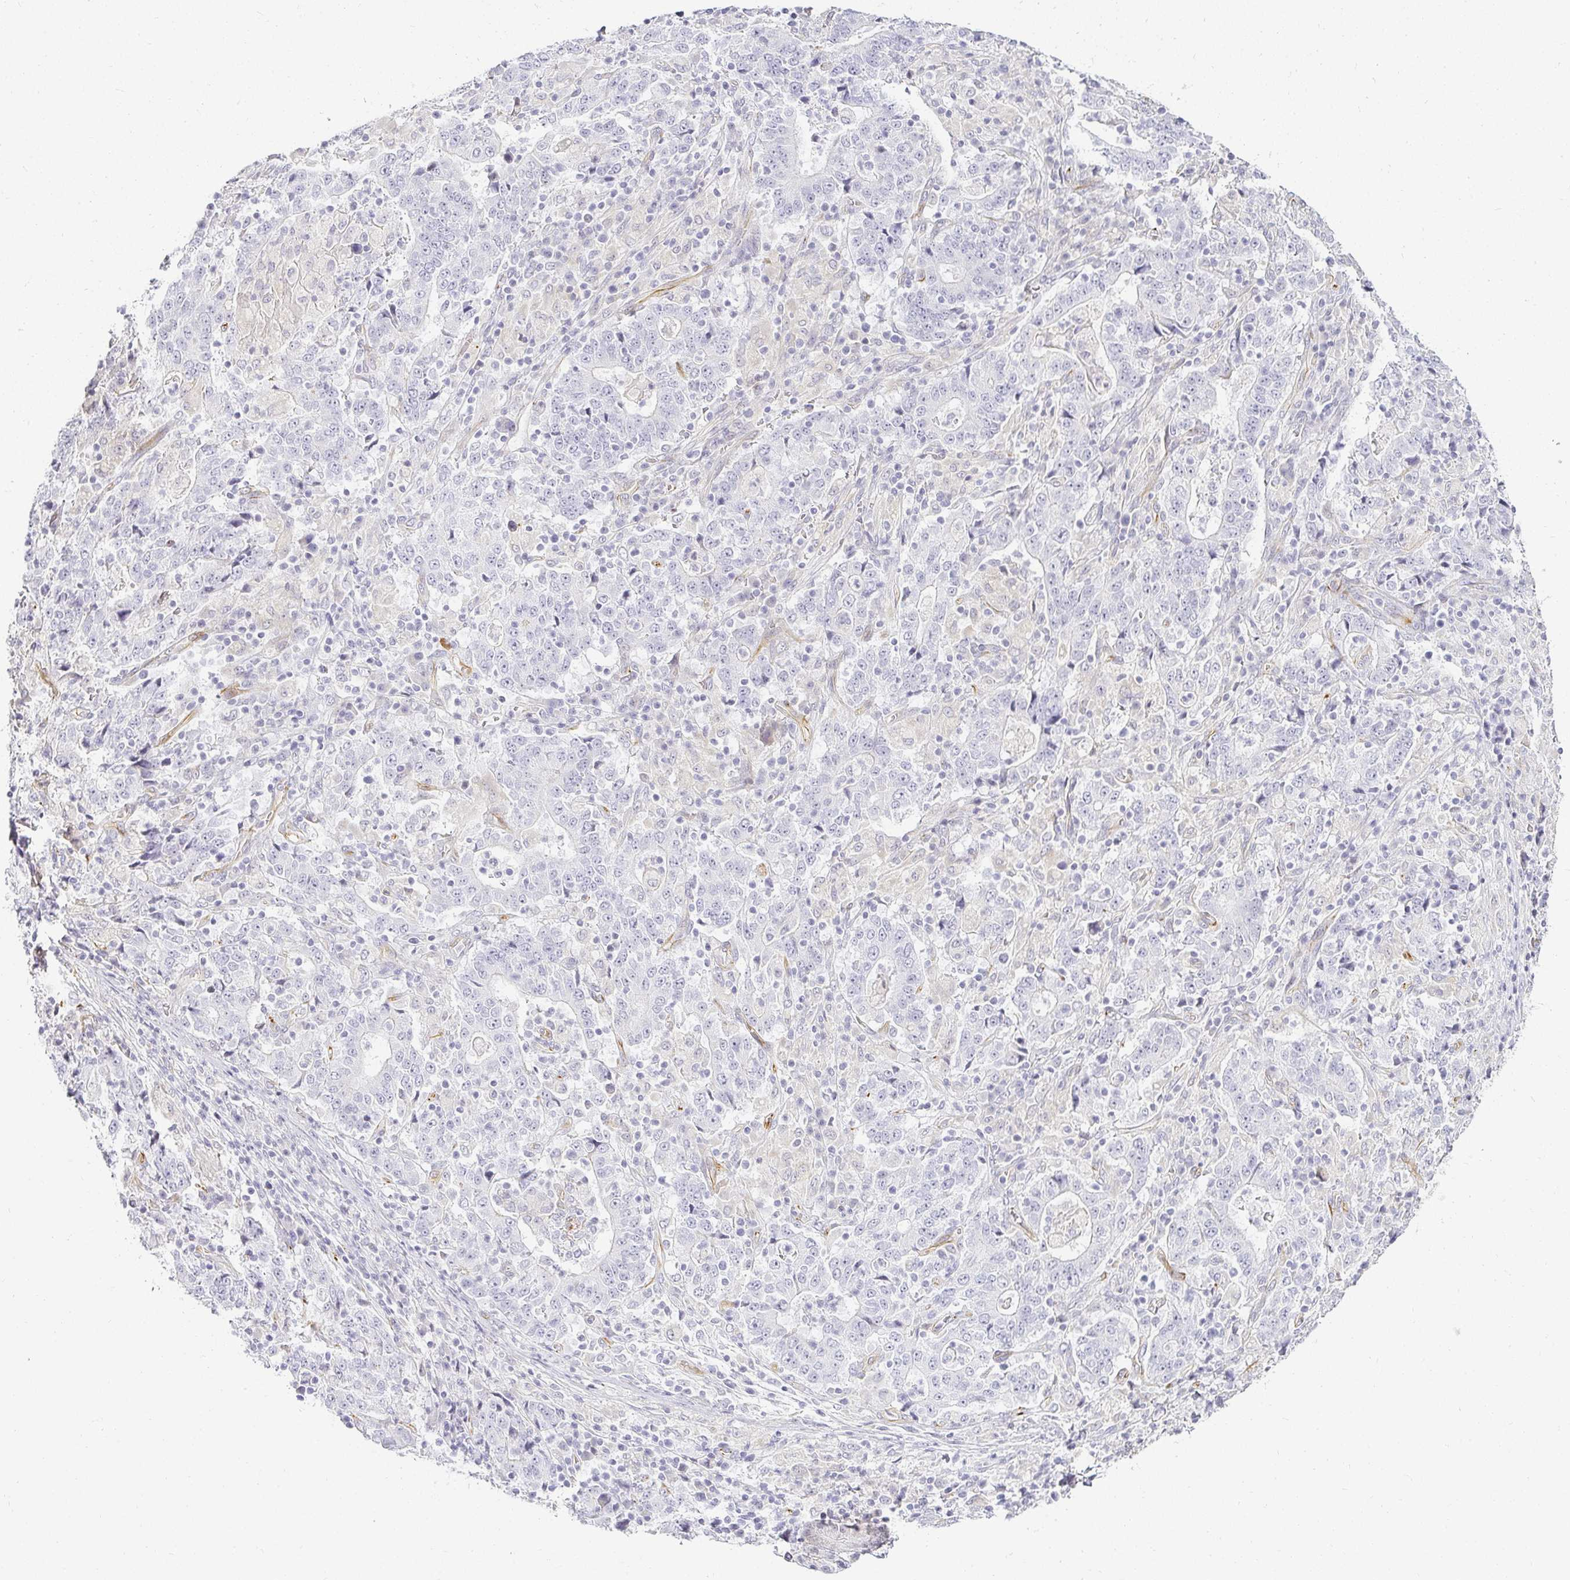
{"staining": {"intensity": "negative", "quantity": "none", "location": "none"}, "tissue": "stomach cancer", "cell_type": "Tumor cells", "image_type": "cancer", "snomed": [{"axis": "morphology", "description": "Normal tissue, NOS"}, {"axis": "morphology", "description": "Adenocarcinoma, NOS"}, {"axis": "topography", "description": "Stomach, upper"}, {"axis": "topography", "description": "Stomach"}], "caption": "A high-resolution histopathology image shows IHC staining of adenocarcinoma (stomach), which reveals no significant expression in tumor cells.", "gene": "ACAN", "patient": {"sex": "male", "age": 59}}